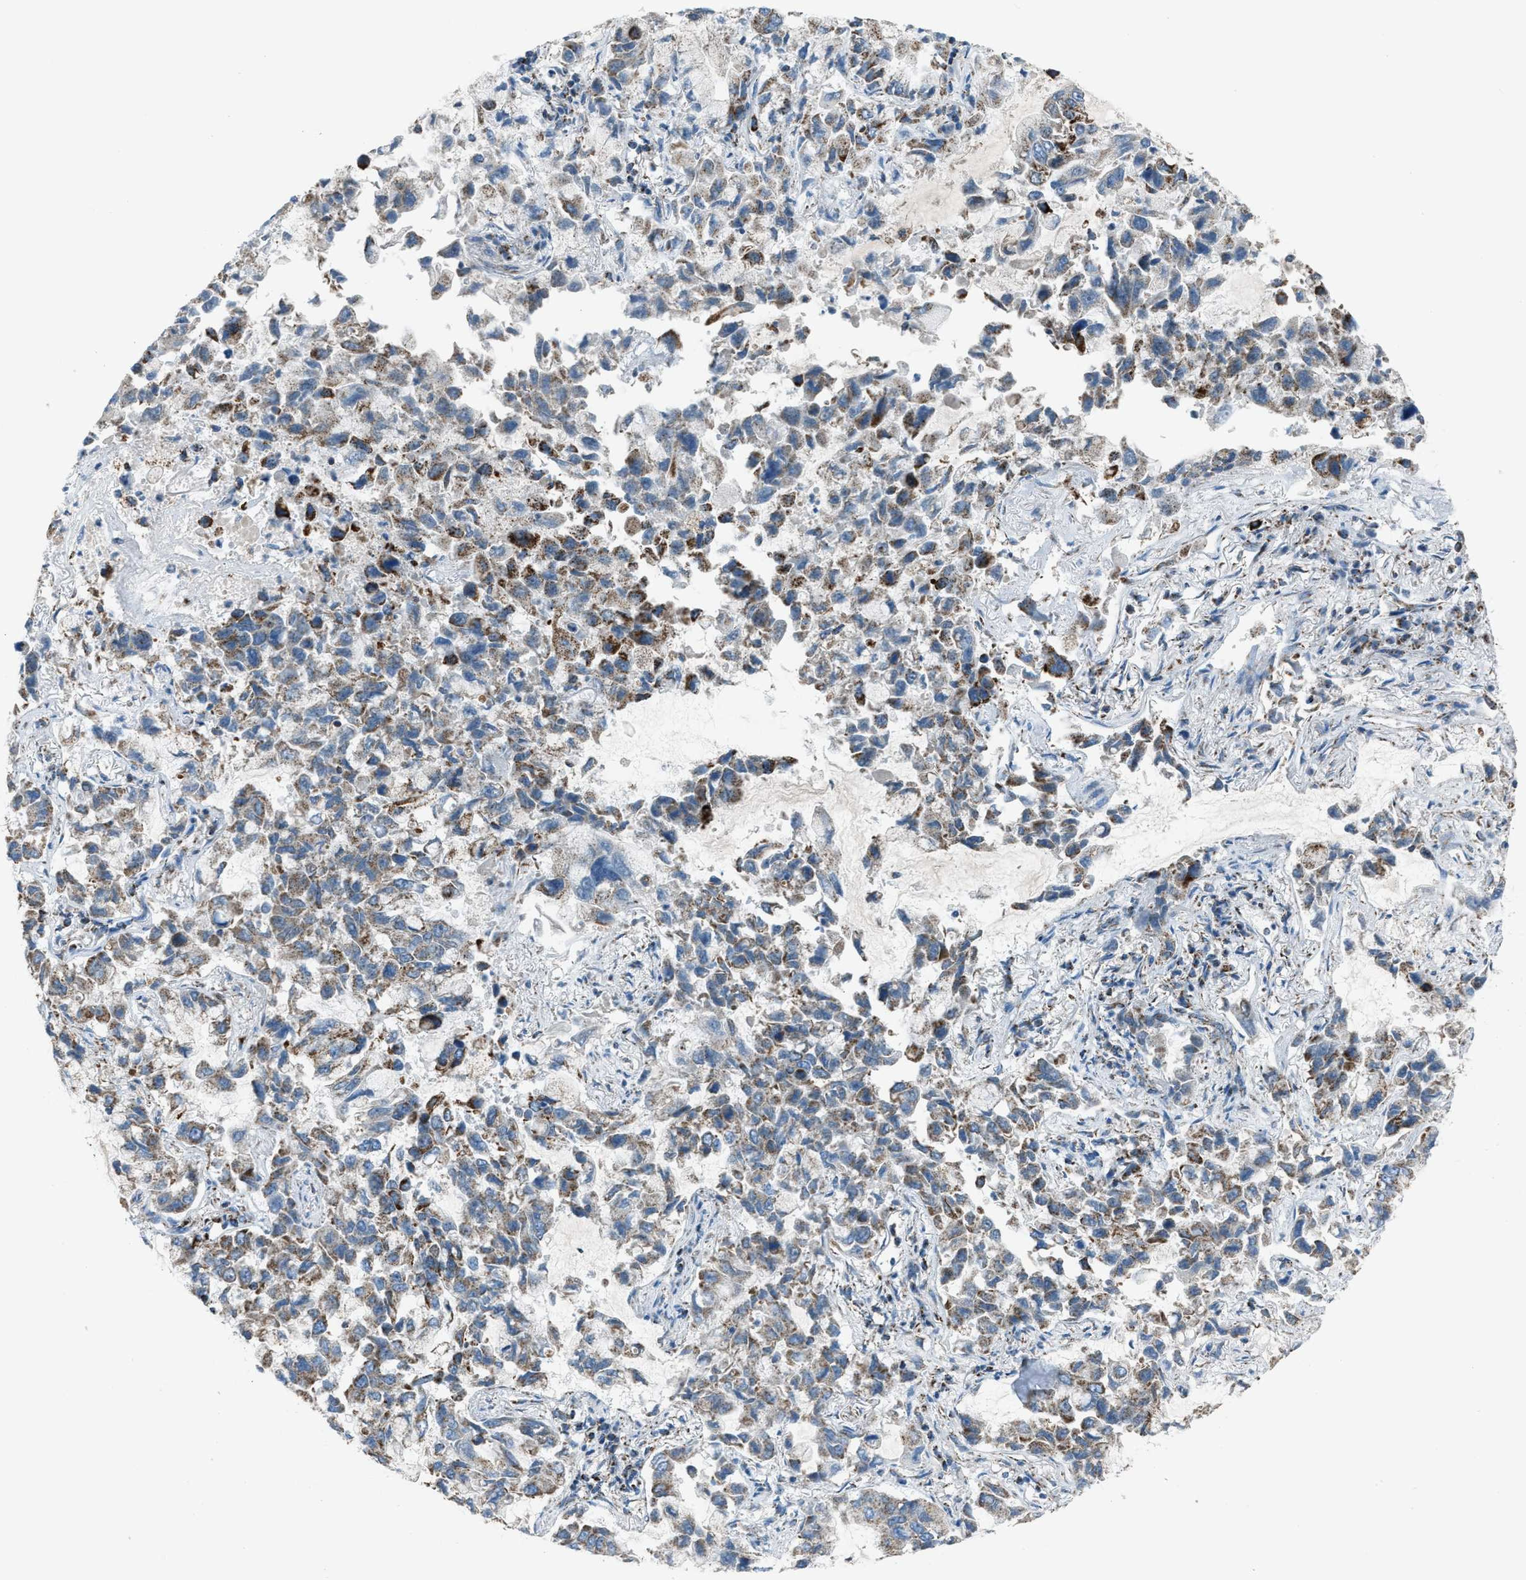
{"staining": {"intensity": "moderate", "quantity": ">75%", "location": "cytoplasmic/membranous"}, "tissue": "lung cancer", "cell_type": "Tumor cells", "image_type": "cancer", "snomed": [{"axis": "morphology", "description": "Adenocarcinoma, NOS"}, {"axis": "topography", "description": "Lung"}], "caption": "Adenocarcinoma (lung) stained with a protein marker demonstrates moderate staining in tumor cells.", "gene": "MDH2", "patient": {"sex": "male", "age": 64}}